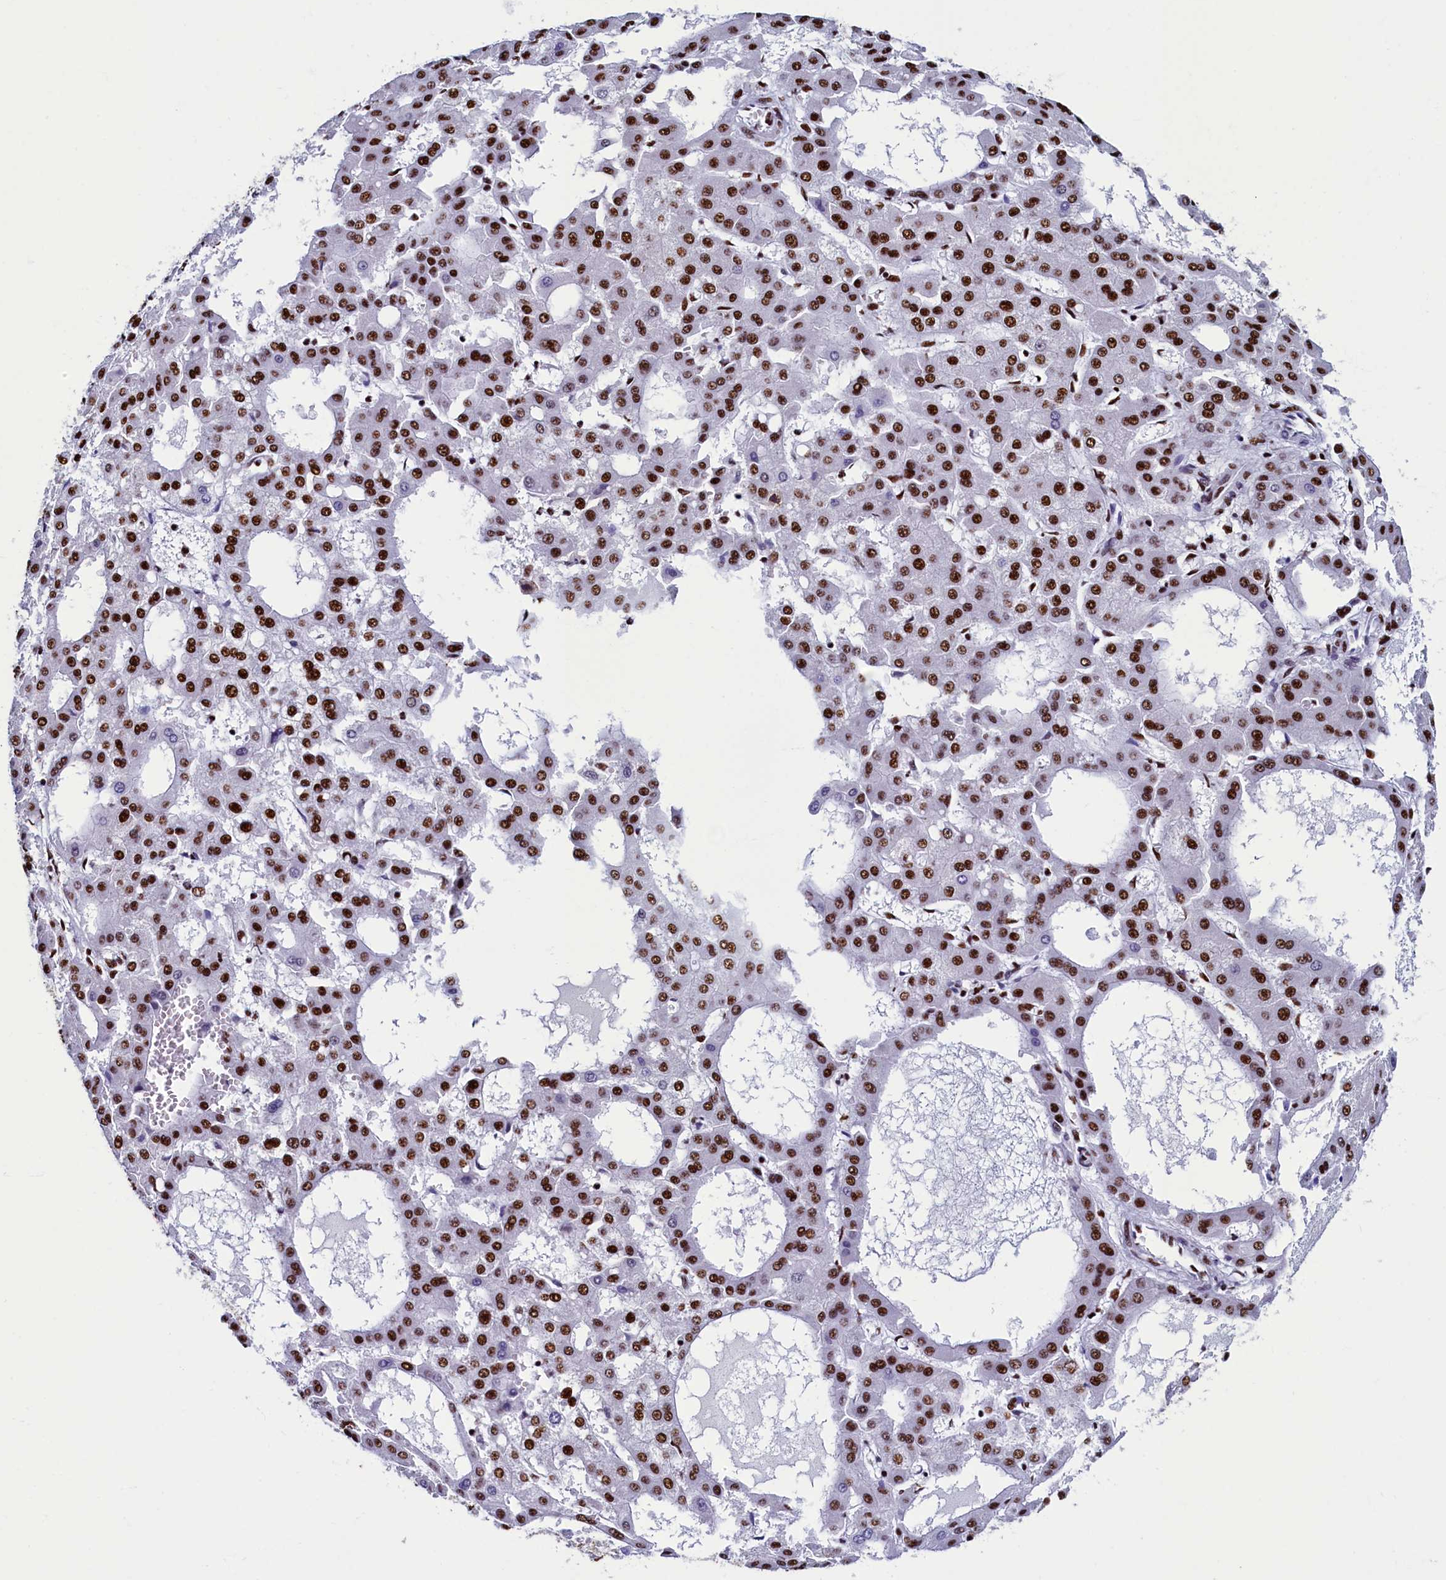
{"staining": {"intensity": "strong", "quantity": ">75%", "location": "nuclear"}, "tissue": "liver cancer", "cell_type": "Tumor cells", "image_type": "cancer", "snomed": [{"axis": "morphology", "description": "Carcinoma, Hepatocellular, NOS"}, {"axis": "topography", "description": "Liver"}], "caption": "Liver hepatocellular carcinoma stained for a protein (brown) exhibits strong nuclear positive expression in approximately >75% of tumor cells.", "gene": "SRRM2", "patient": {"sex": "male", "age": 47}}